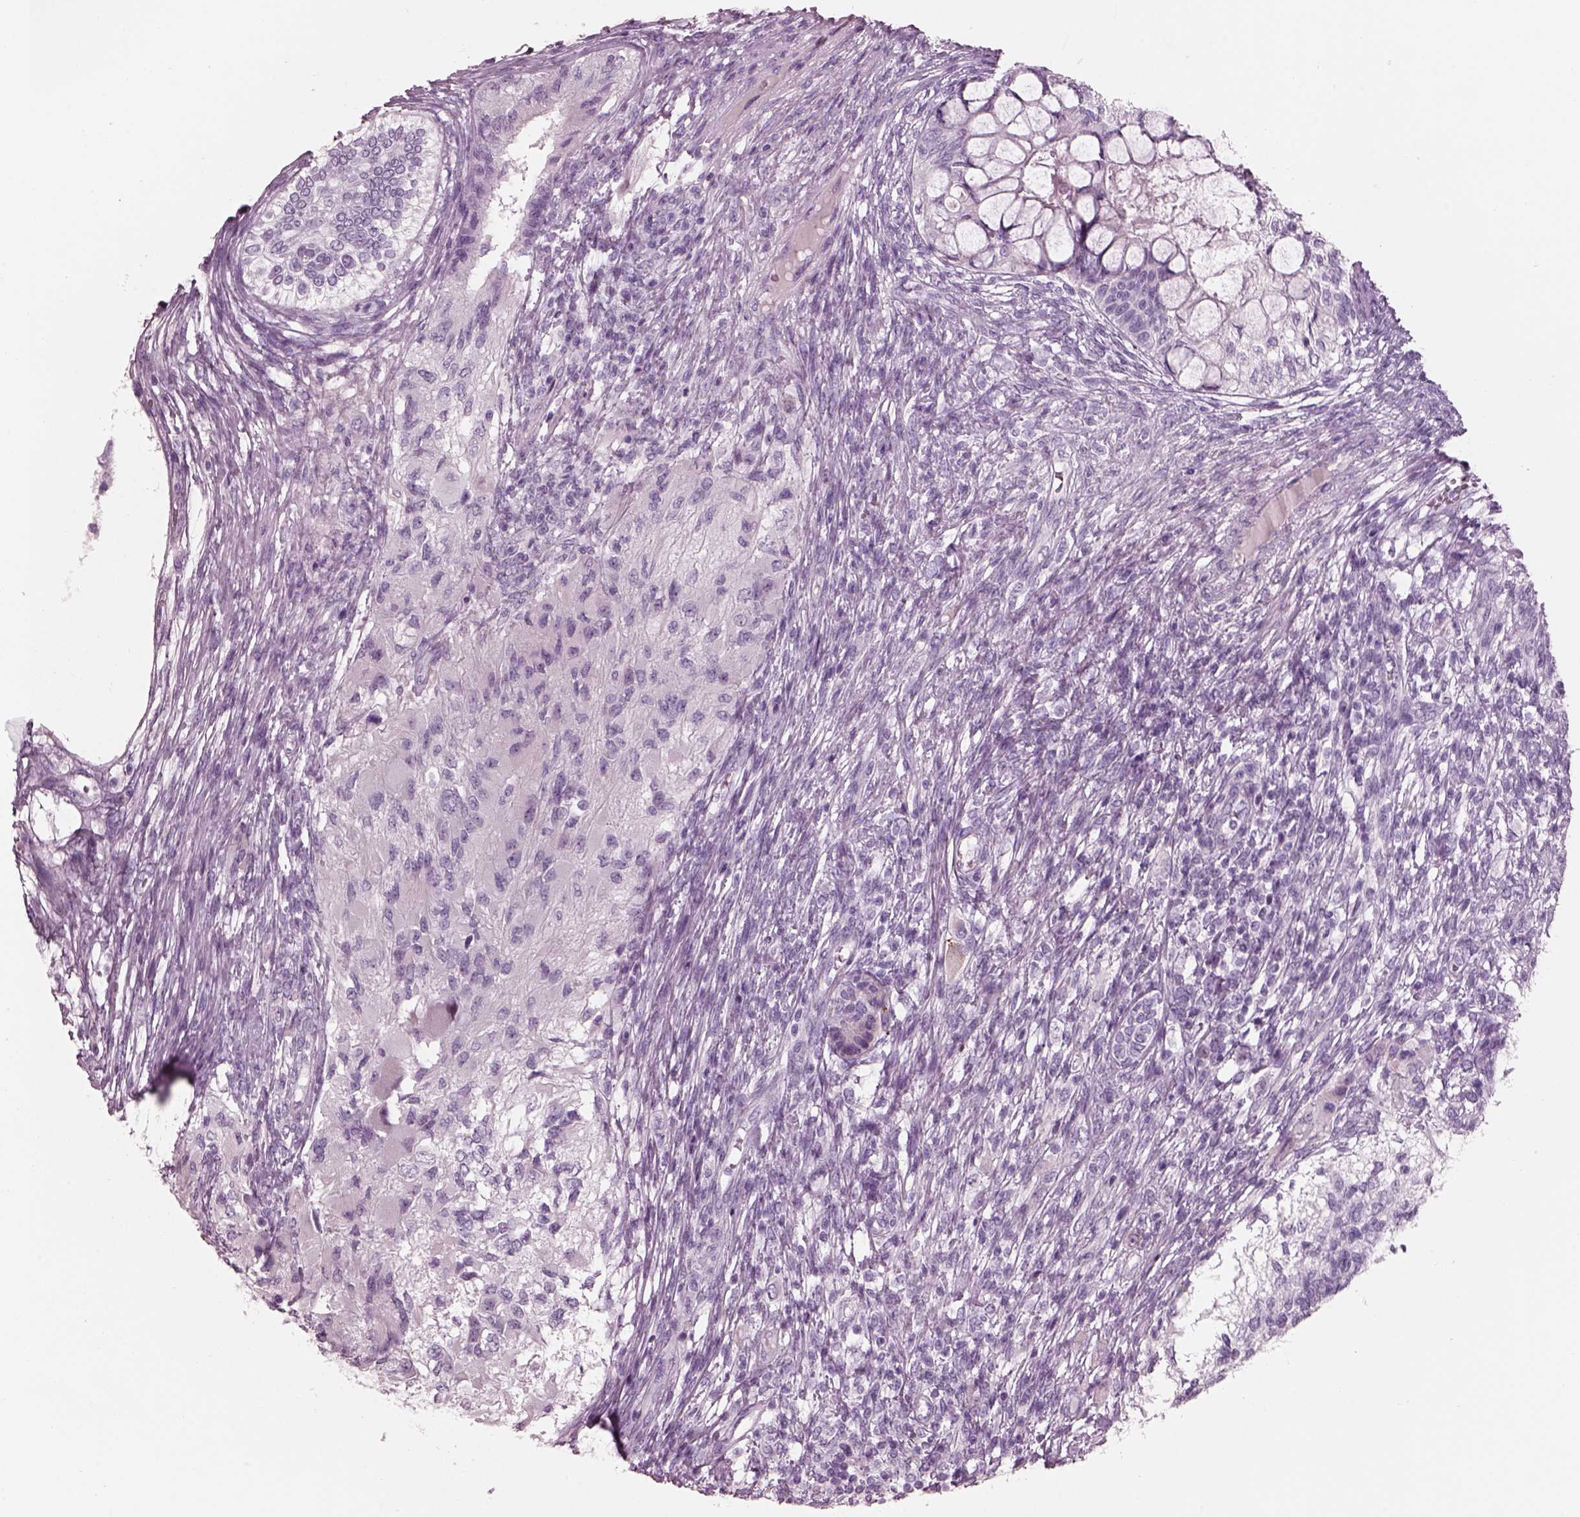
{"staining": {"intensity": "negative", "quantity": "none", "location": "none"}, "tissue": "testis cancer", "cell_type": "Tumor cells", "image_type": "cancer", "snomed": [{"axis": "morphology", "description": "Seminoma, NOS"}, {"axis": "morphology", "description": "Carcinoma, Embryonal, NOS"}, {"axis": "topography", "description": "Testis"}], "caption": "Micrograph shows no protein positivity in tumor cells of testis cancer tissue. The staining was performed using DAB to visualize the protein expression in brown, while the nuclei were stained in blue with hematoxylin (Magnification: 20x).", "gene": "HYDIN", "patient": {"sex": "male", "age": 41}}